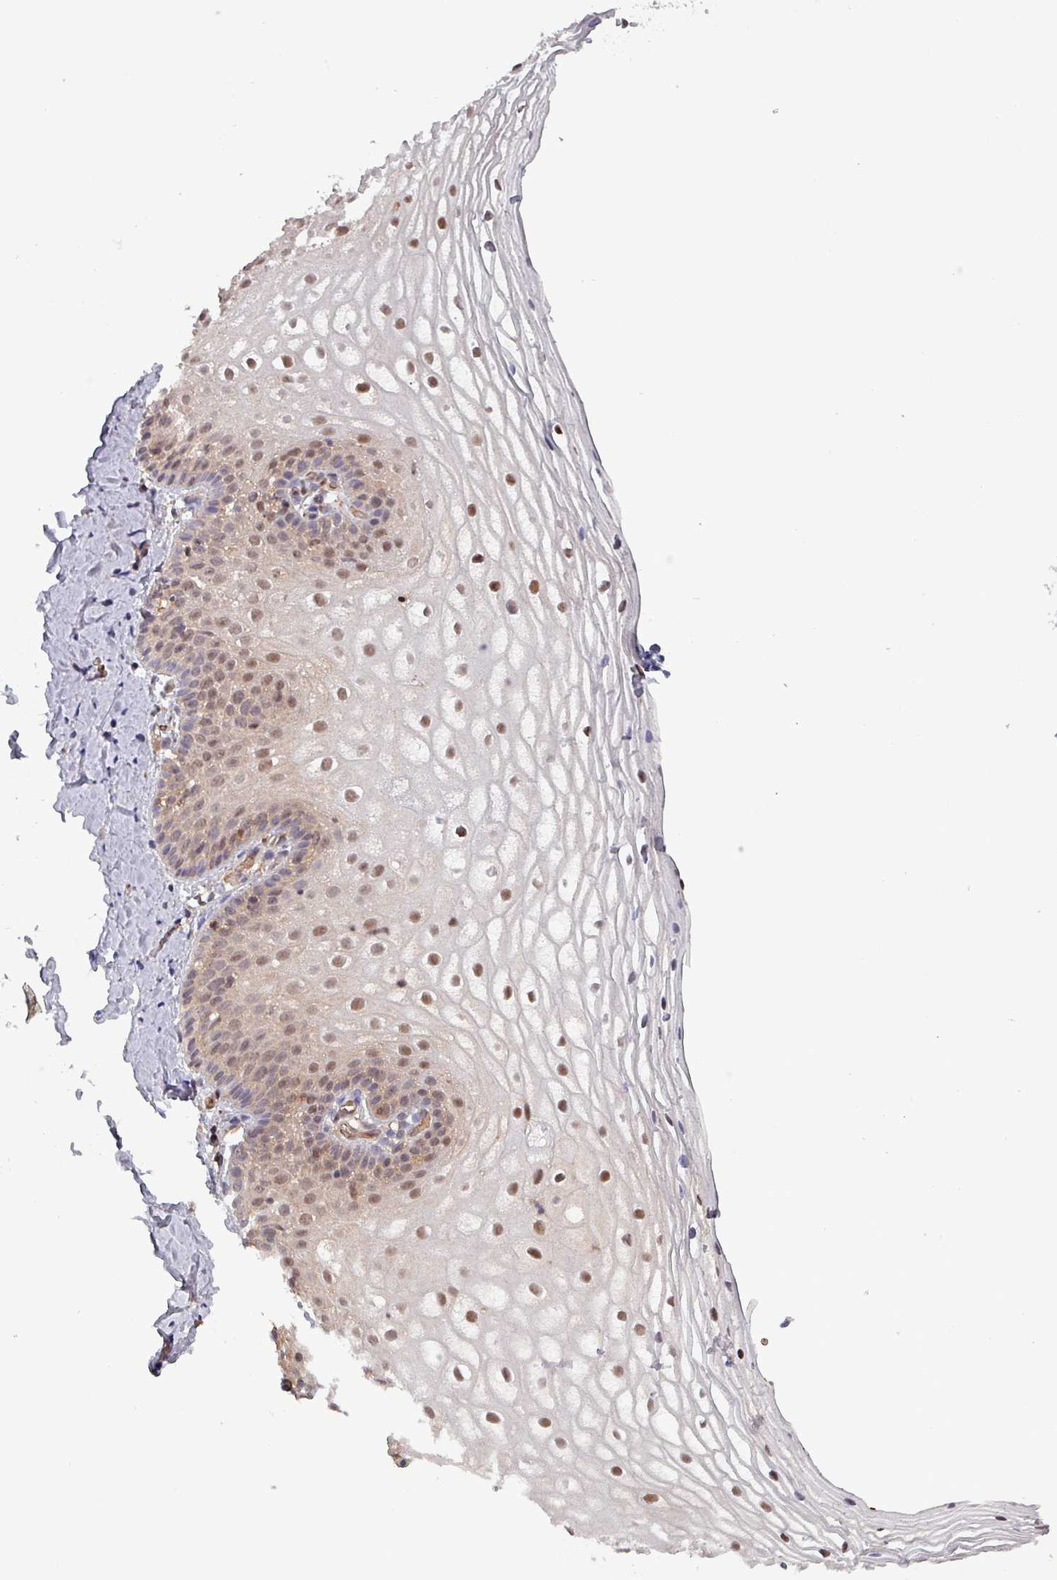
{"staining": {"intensity": "moderate", "quantity": "25%-75%", "location": "nuclear"}, "tissue": "vagina", "cell_type": "Squamous epithelial cells", "image_type": "normal", "snomed": [{"axis": "morphology", "description": "Normal tissue, NOS"}, {"axis": "topography", "description": "Vagina"}], "caption": "DAB (3,3'-diaminobenzidine) immunohistochemical staining of unremarkable vagina displays moderate nuclear protein positivity in about 25%-75% of squamous epithelial cells. Using DAB (brown) and hematoxylin (blue) stains, captured at high magnification using brightfield microscopy.", "gene": "PSMB8", "patient": {"sex": "female", "age": 56}}